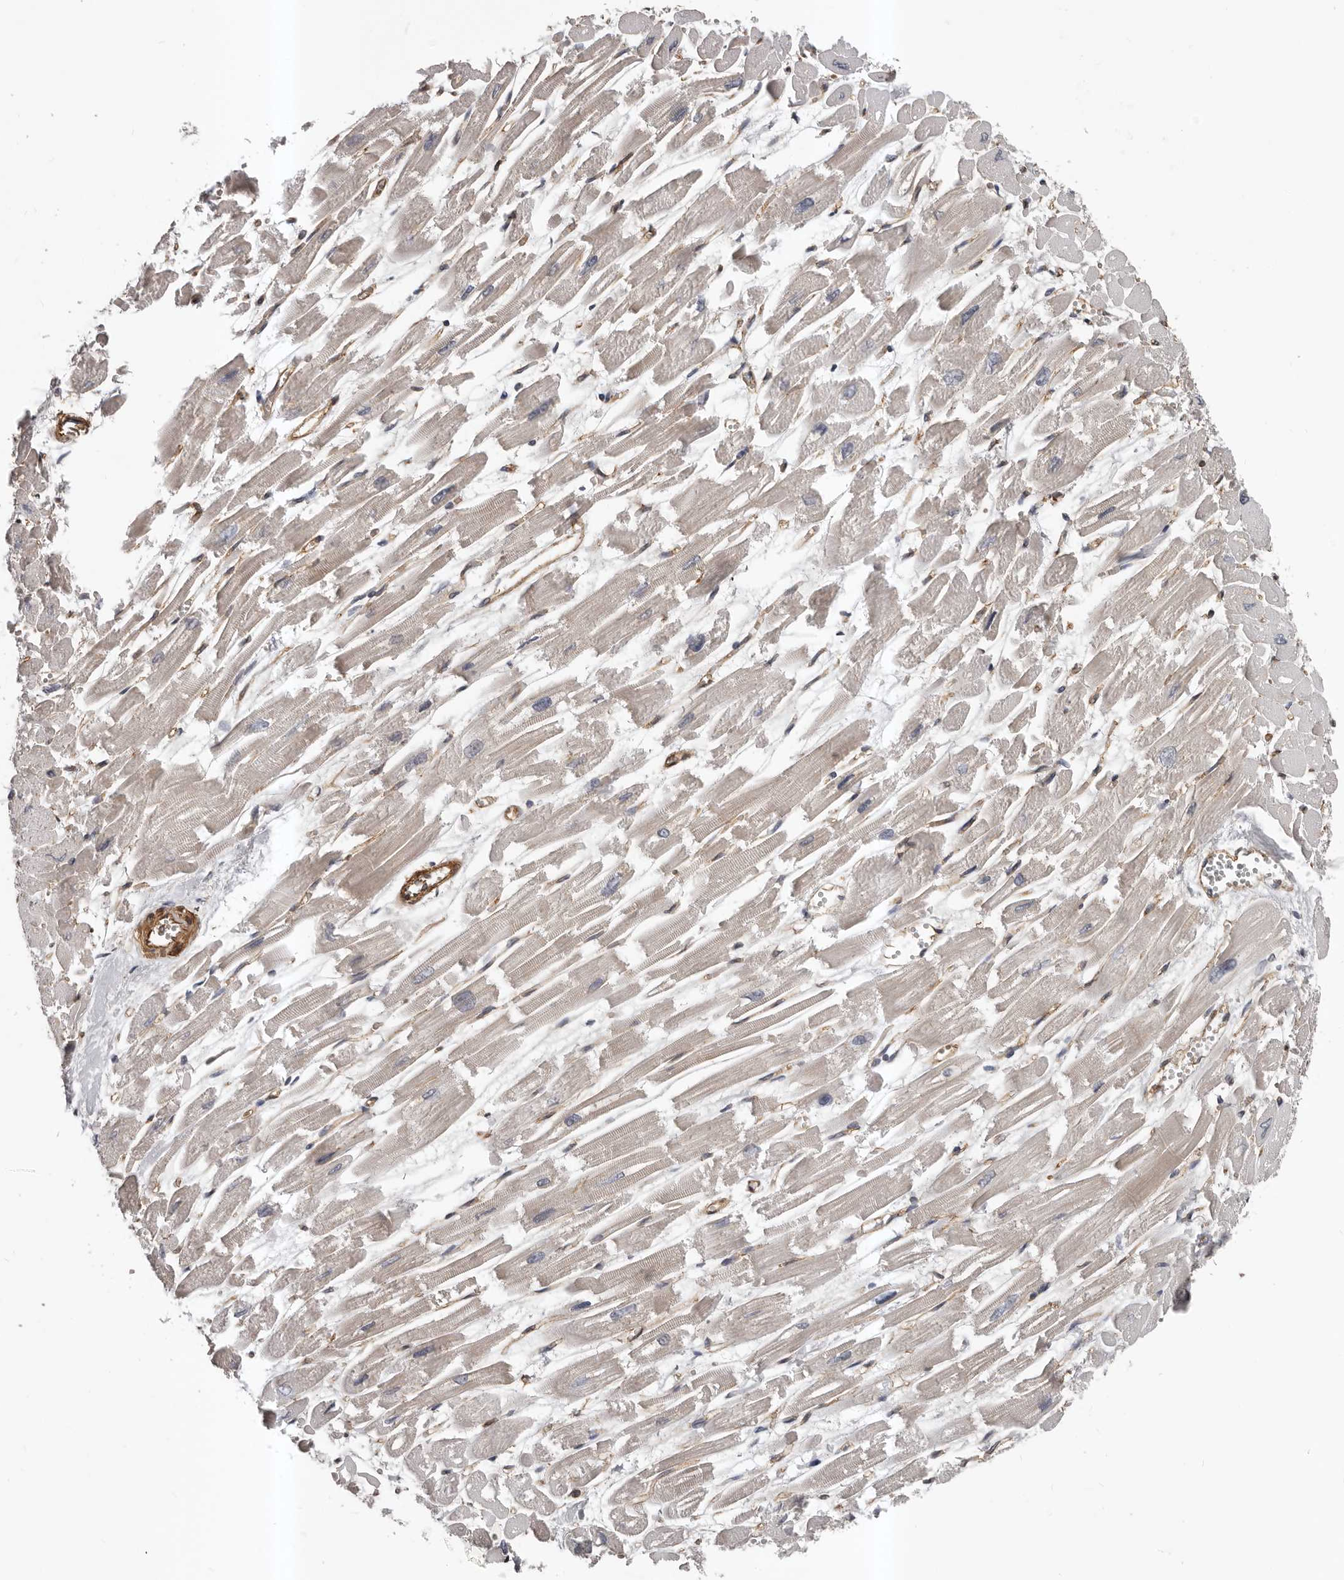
{"staining": {"intensity": "negative", "quantity": "none", "location": "none"}, "tissue": "heart muscle", "cell_type": "Cardiomyocytes", "image_type": "normal", "snomed": [{"axis": "morphology", "description": "Normal tissue, NOS"}, {"axis": "topography", "description": "Heart"}], "caption": "Cardiomyocytes show no significant positivity in unremarkable heart muscle.", "gene": "PNRC2", "patient": {"sex": "male", "age": 54}}